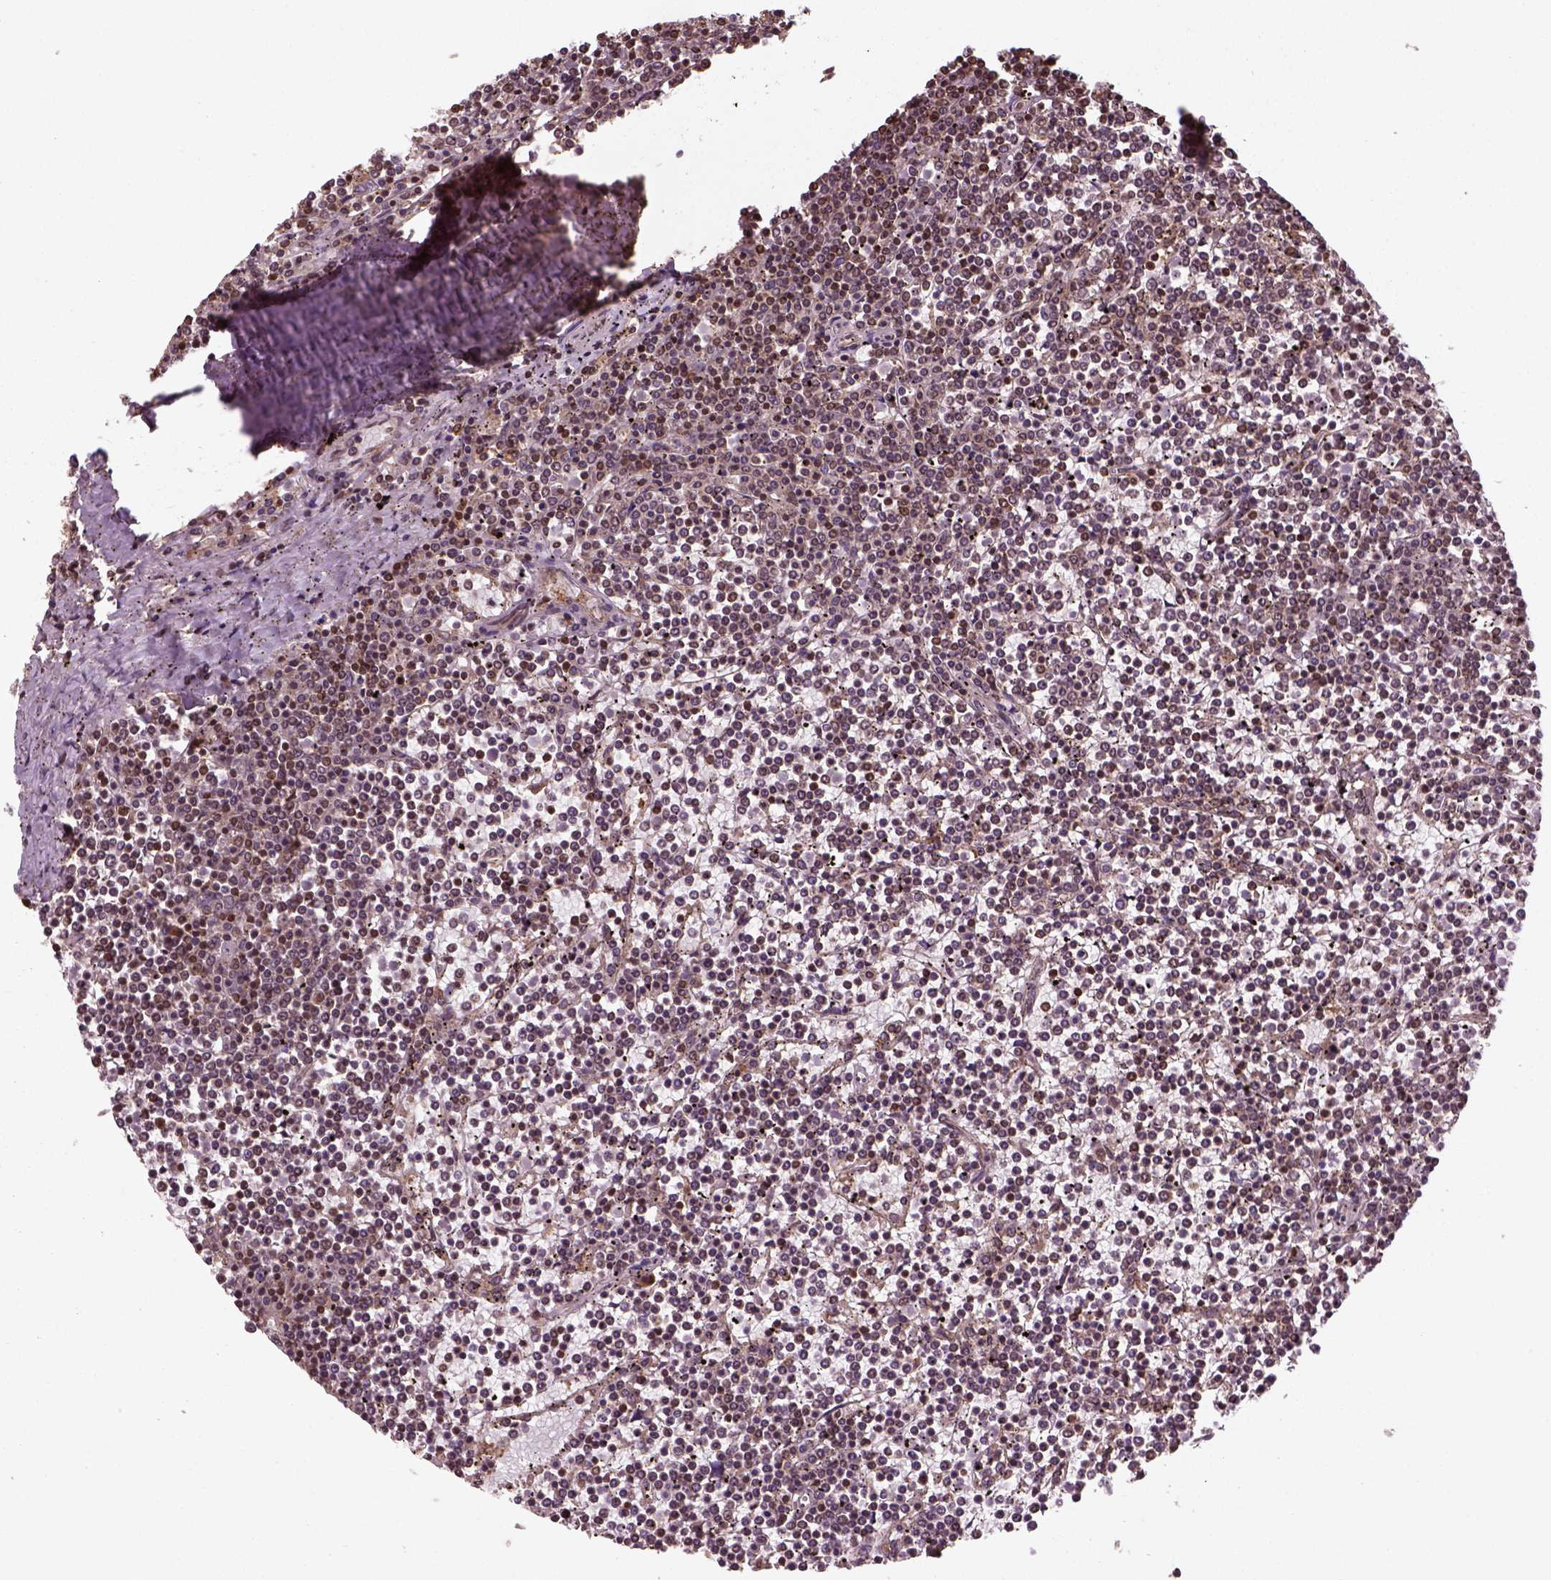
{"staining": {"intensity": "negative", "quantity": "none", "location": "none"}, "tissue": "lymphoma", "cell_type": "Tumor cells", "image_type": "cancer", "snomed": [{"axis": "morphology", "description": "Malignant lymphoma, non-Hodgkin's type, Low grade"}, {"axis": "topography", "description": "Spleen"}], "caption": "Micrograph shows no protein positivity in tumor cells of low-grade malignant lymphoma, non-Hodgkin's type tissue. (DAB (3,3'-diaminobenzidine) IHC with hematoxylin counter stain).", "gene": "NUDT9", "patient": {"sex": "female", "age": 19}}